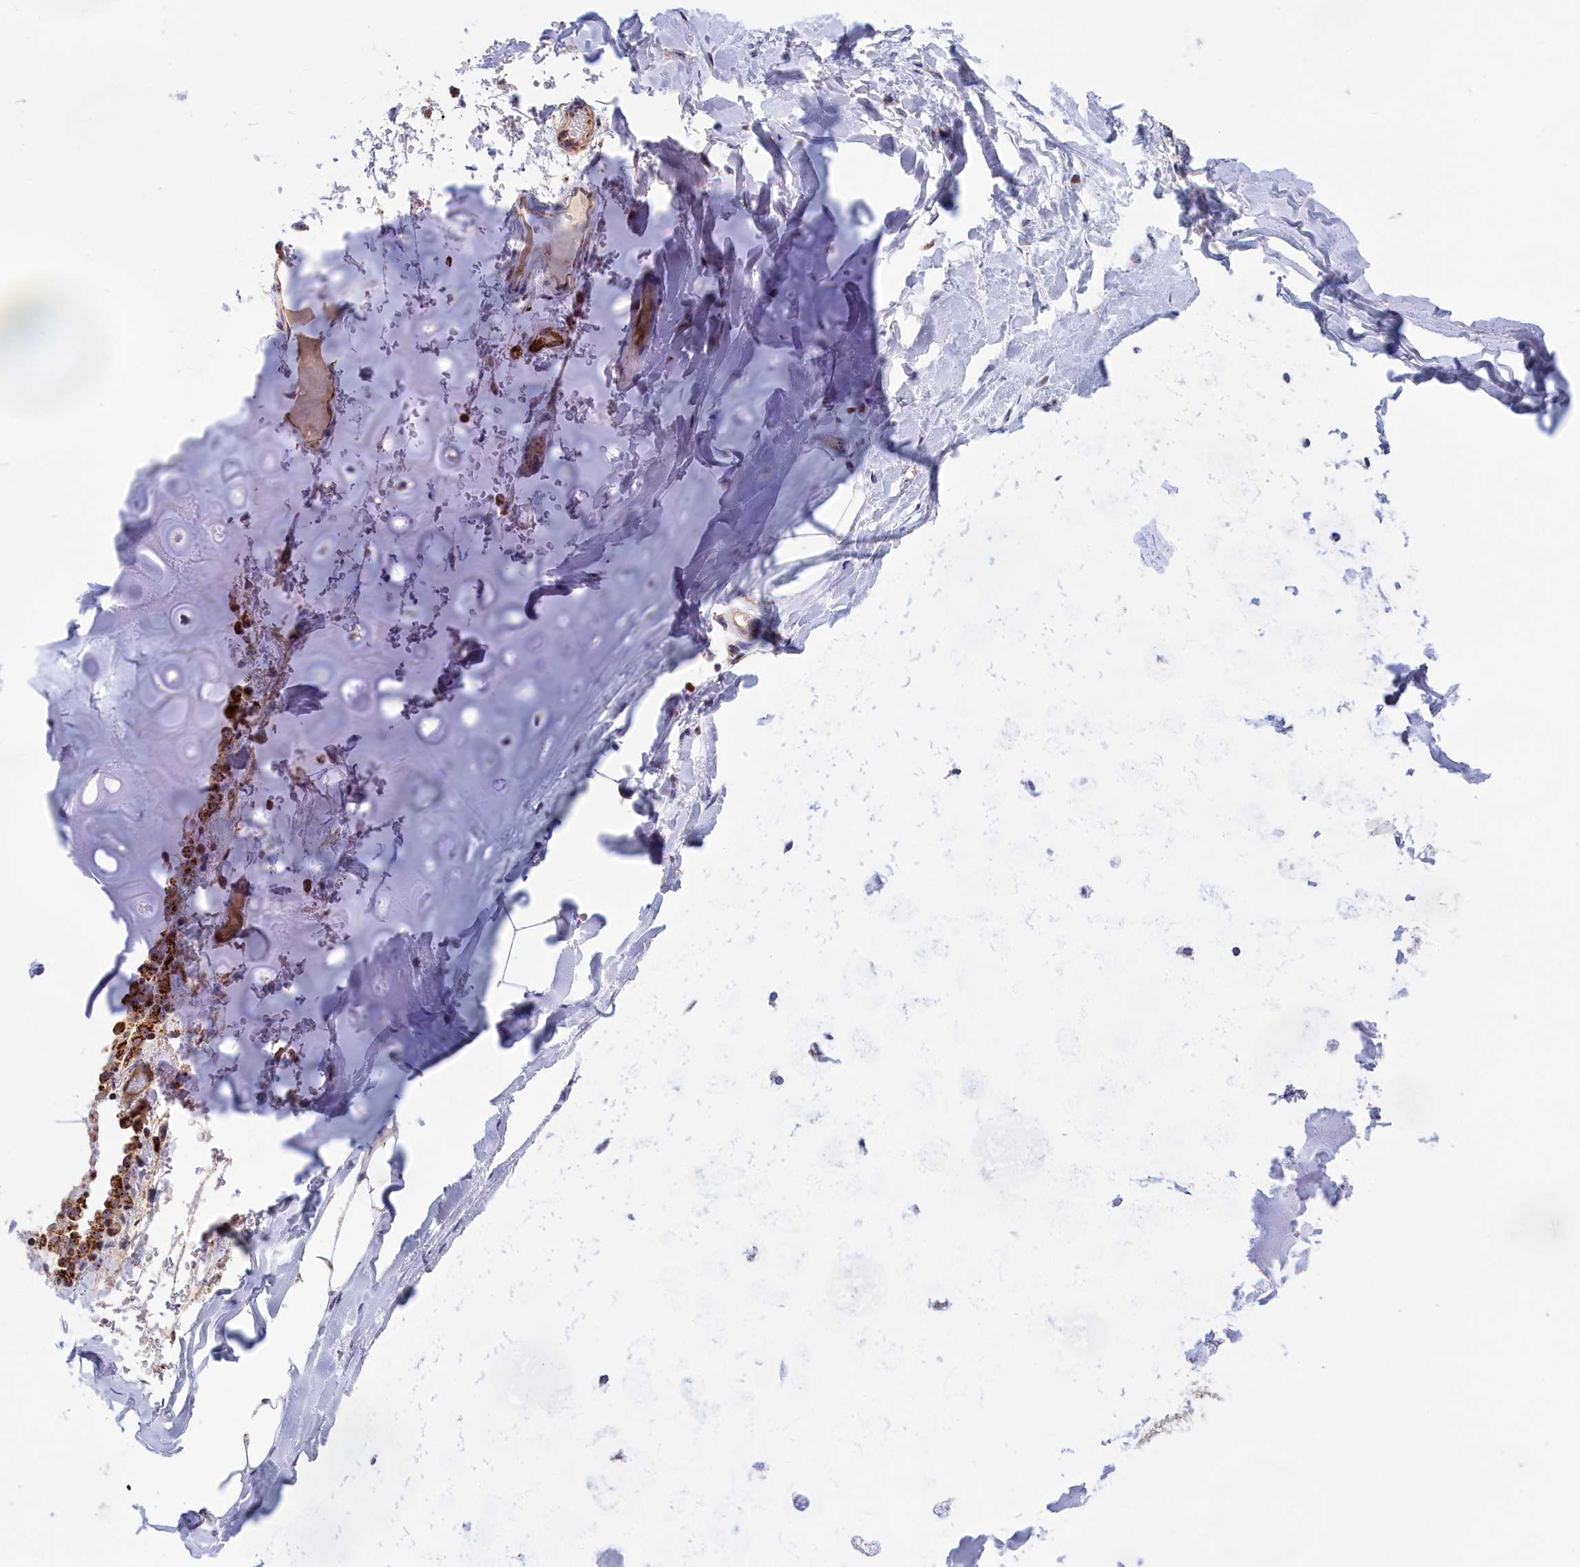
{"staining": {"intensity": "negative", "quantity": "none", "location": "none"}, "tissue": "soft tissue", "cell_type": "Chondrocytes", "image_type": "normal", "snomed": [{"axis": "morphology", "description": "Normal tissue, NOS"}, {"axis": "topography", "description": "Lymph node"}, {"axis": "topography", "description": "Cartilage tissue"}, {"axis": "topography", "description": "Bronchus"}], "caption": "The immunohistochemistry histopathology image has no significant positivity in chondrocytes of soft tissue. (DAB (3,3'-diaminobenzidine) immunohistochemistry, high magnification).", "gene": "MPND", "patient": {"sex": "male", "age": 63}}